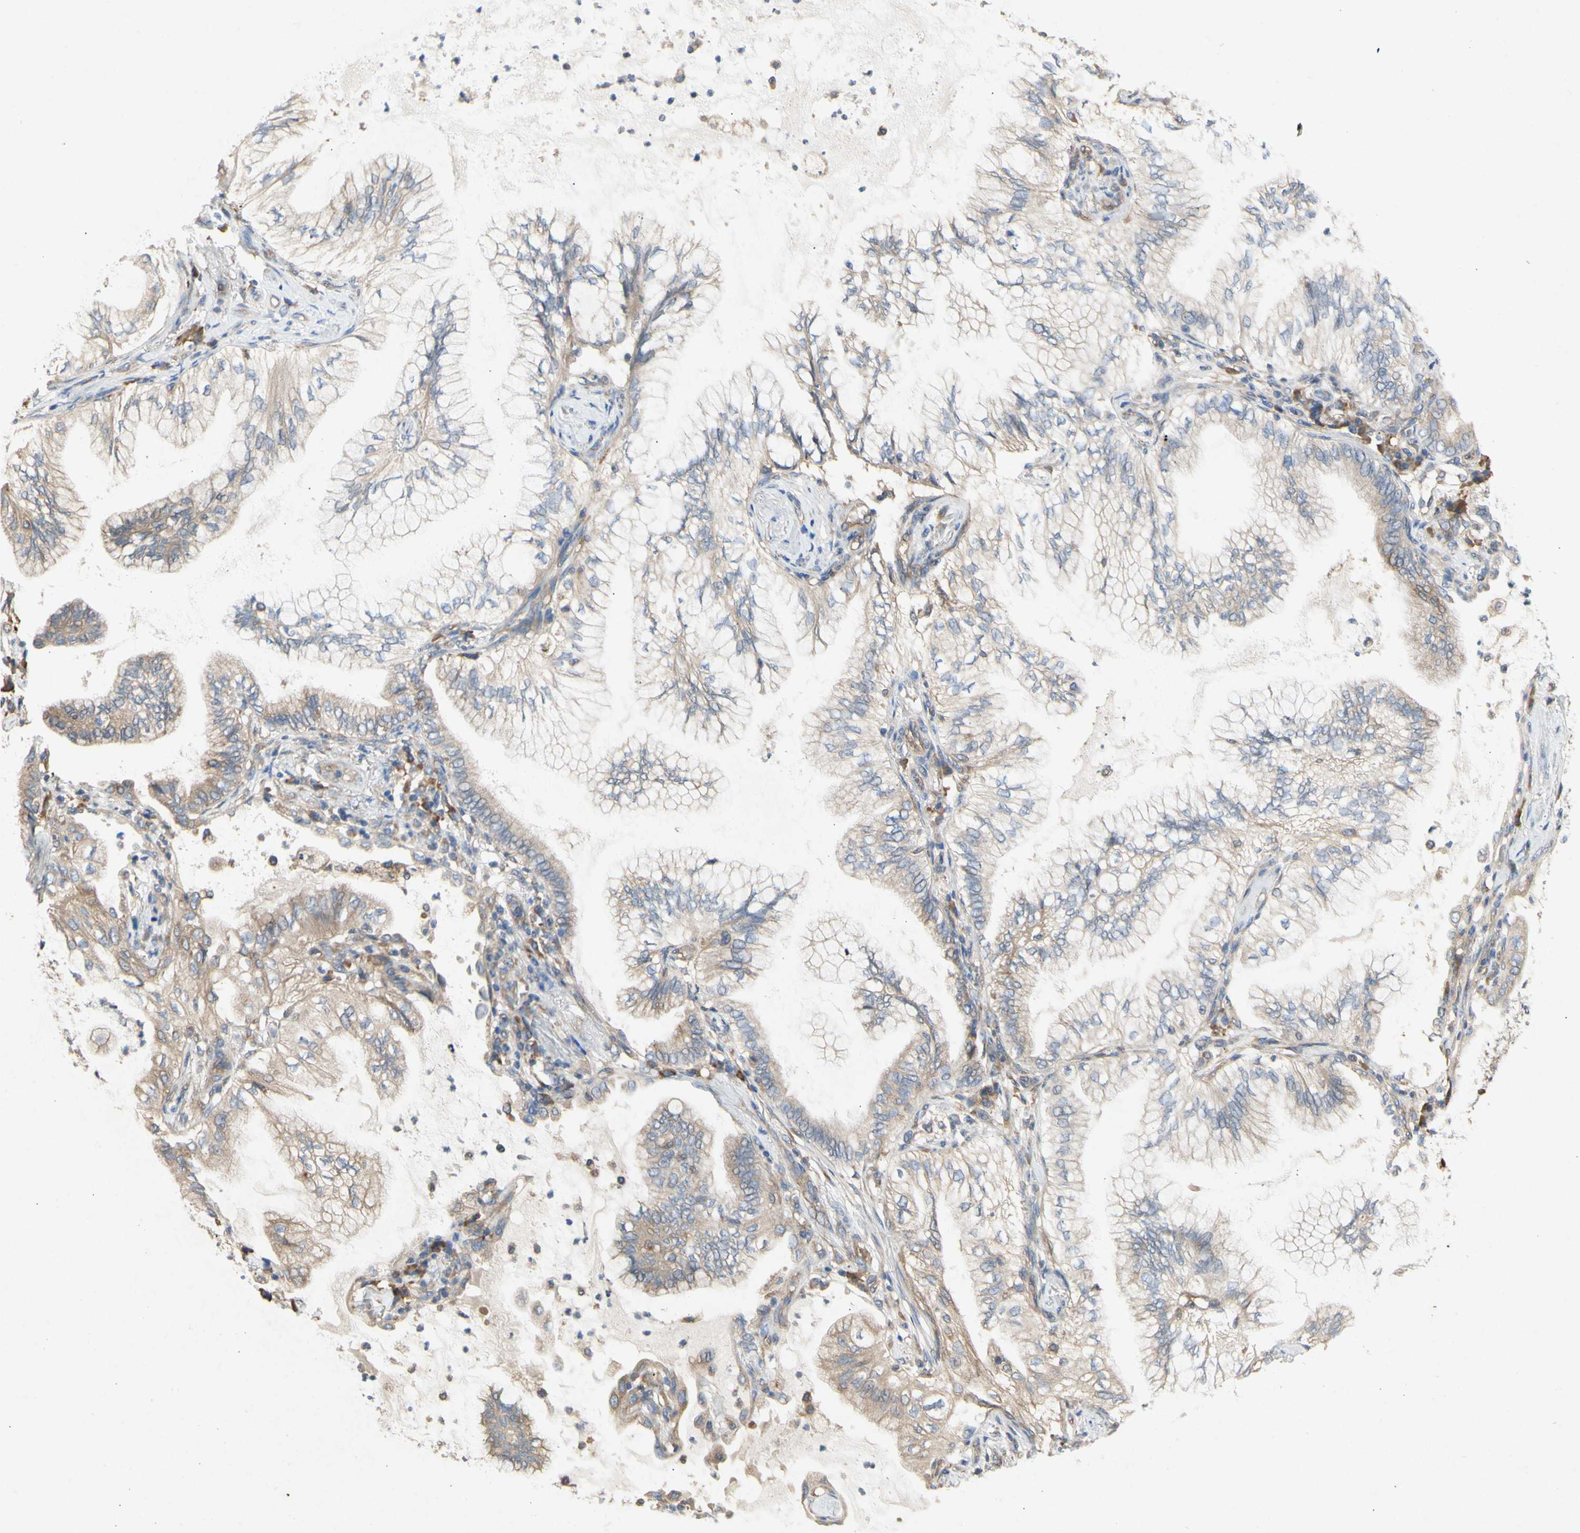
{"staining": {"intensity": "weak", "quantity": ">75%", "location": "cytoplasmic/membranous"}, "tissue": "lung cancer", "cell_type": "Tumor cells", "image_type": "cancer", "snomed": [{"axis": "morphology", "description": "Normal tissue, NOS"}, {"axis": "morphology", "description": "Adenocarcinoma, NOS"}, {"axis": "topography", "description": "Bronchus"}, {"axis": "topography", "description": "Lung"}], "caption": "Protein expression analysis of human lung cancer reveals weak cytoplasmic/membranous staining in about >75% of tumor cells. The staining is performed using DAB (3,3'-diaminobenzidine) brown chromogen to label protein expression. The nuclei are counter-stained blue using hematoxylin.", "gene": "KLC1", "patient": {"sex": "female", "age": 70}}